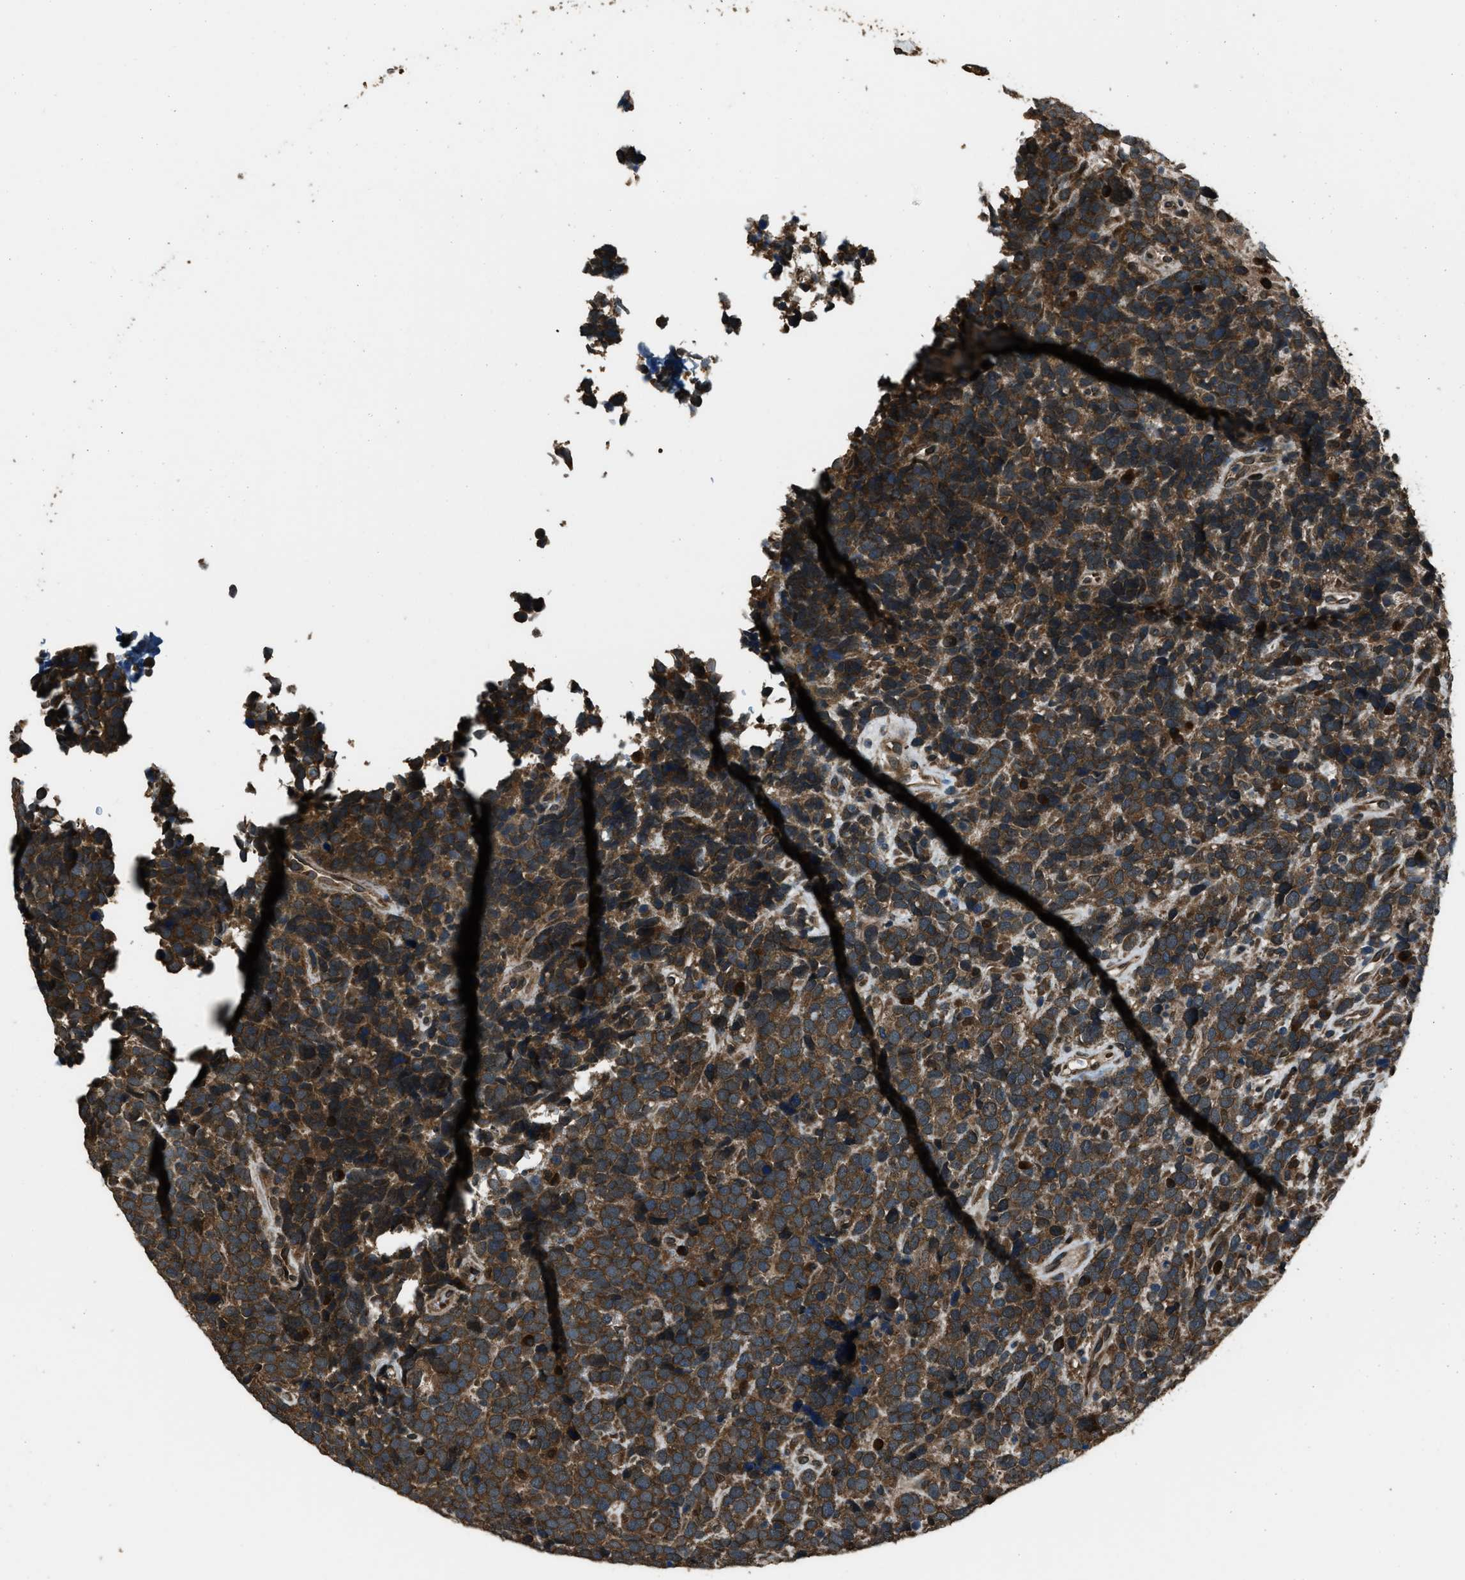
{"staining": {"intensity": "strong", "quantity": ">75%", "location": "cytoplasmic/membranous"}, "tissue": "urothelial cancer", "cell_type": "Tumor cells", "image_type": "cancer", "snomed": [{"axis": "morphology", "description": "Urothelial carcinoma, High grade"}, {"axis": "topography", "description": "Urinary bladder"}], "caption": "Strong cytoplasmic/membranous expression is seen in approximately >75% of tumor cells in high-grade urothelial carcinoma.", "gene": "TRIM4", "patient": {"sex": "female", "age": 82}}